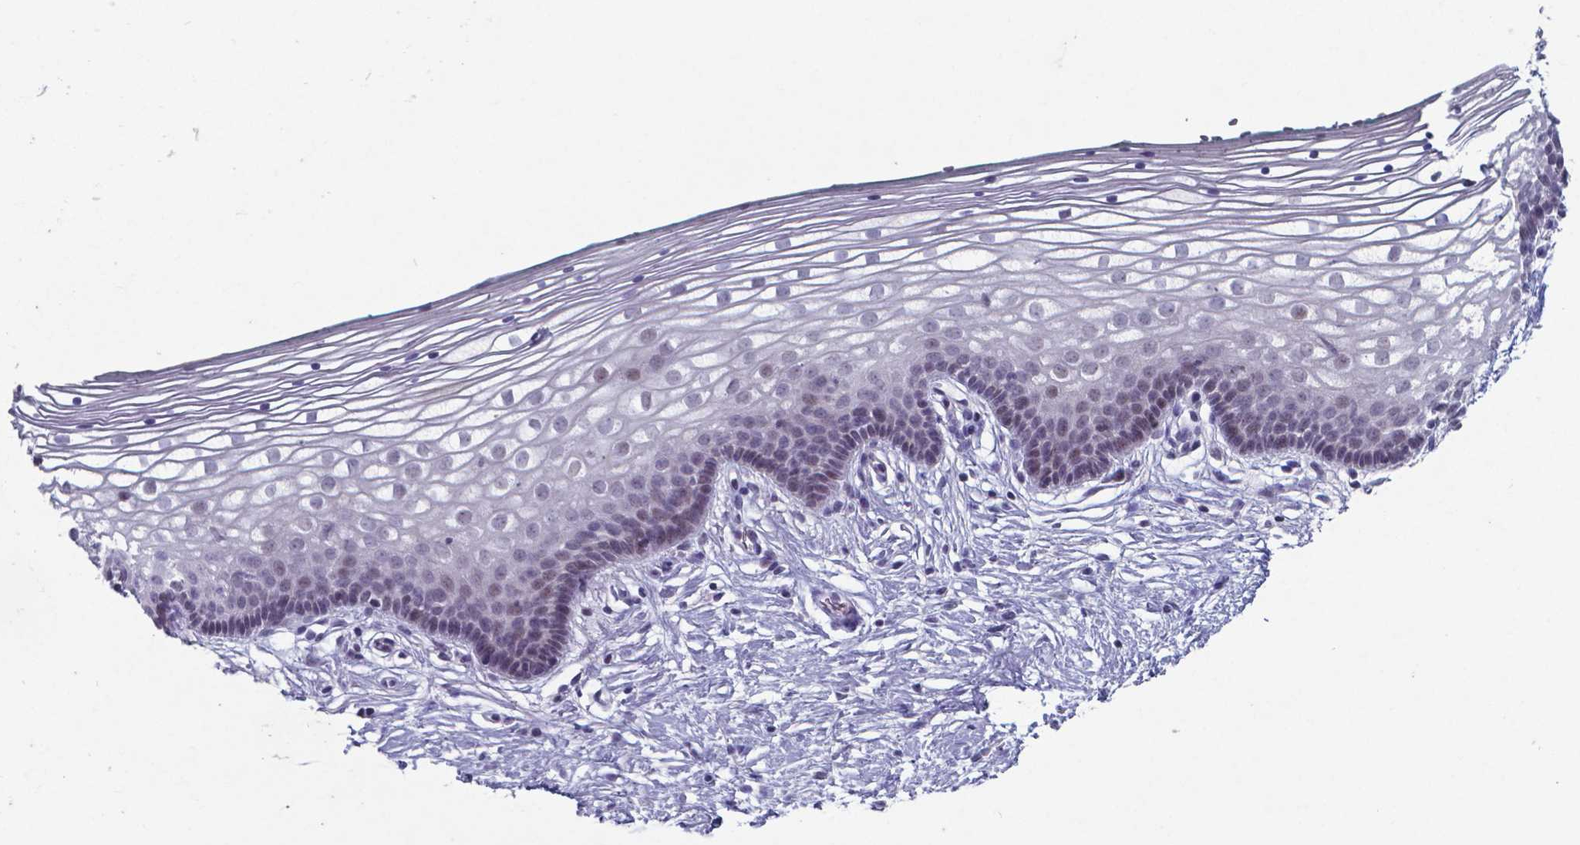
{"staining": {"intensity": "weak", "quantity": "<25%", "location": "nuclear"}, "tissue": "vagina", "cell_type": "Squamous epithelial cells", "image_type": "normal", "snomed": [{"axis": "morphology", "description": "Normal tissue, NOS"}, {"axis": "topography", "description": "Vagina"}], "caption": "A high-resolution histopathology image shows immunohistochemistry (IHC) staining of unremarkable vagina, which reveals no significant staining in squamous epithelial cells. (DAB (3,3'-diaminobenzidine) IHC visualized using brightfield microscopy, high magnification).", "gene": "TDP2", "patient": {"sex": "female", "age": 36}}